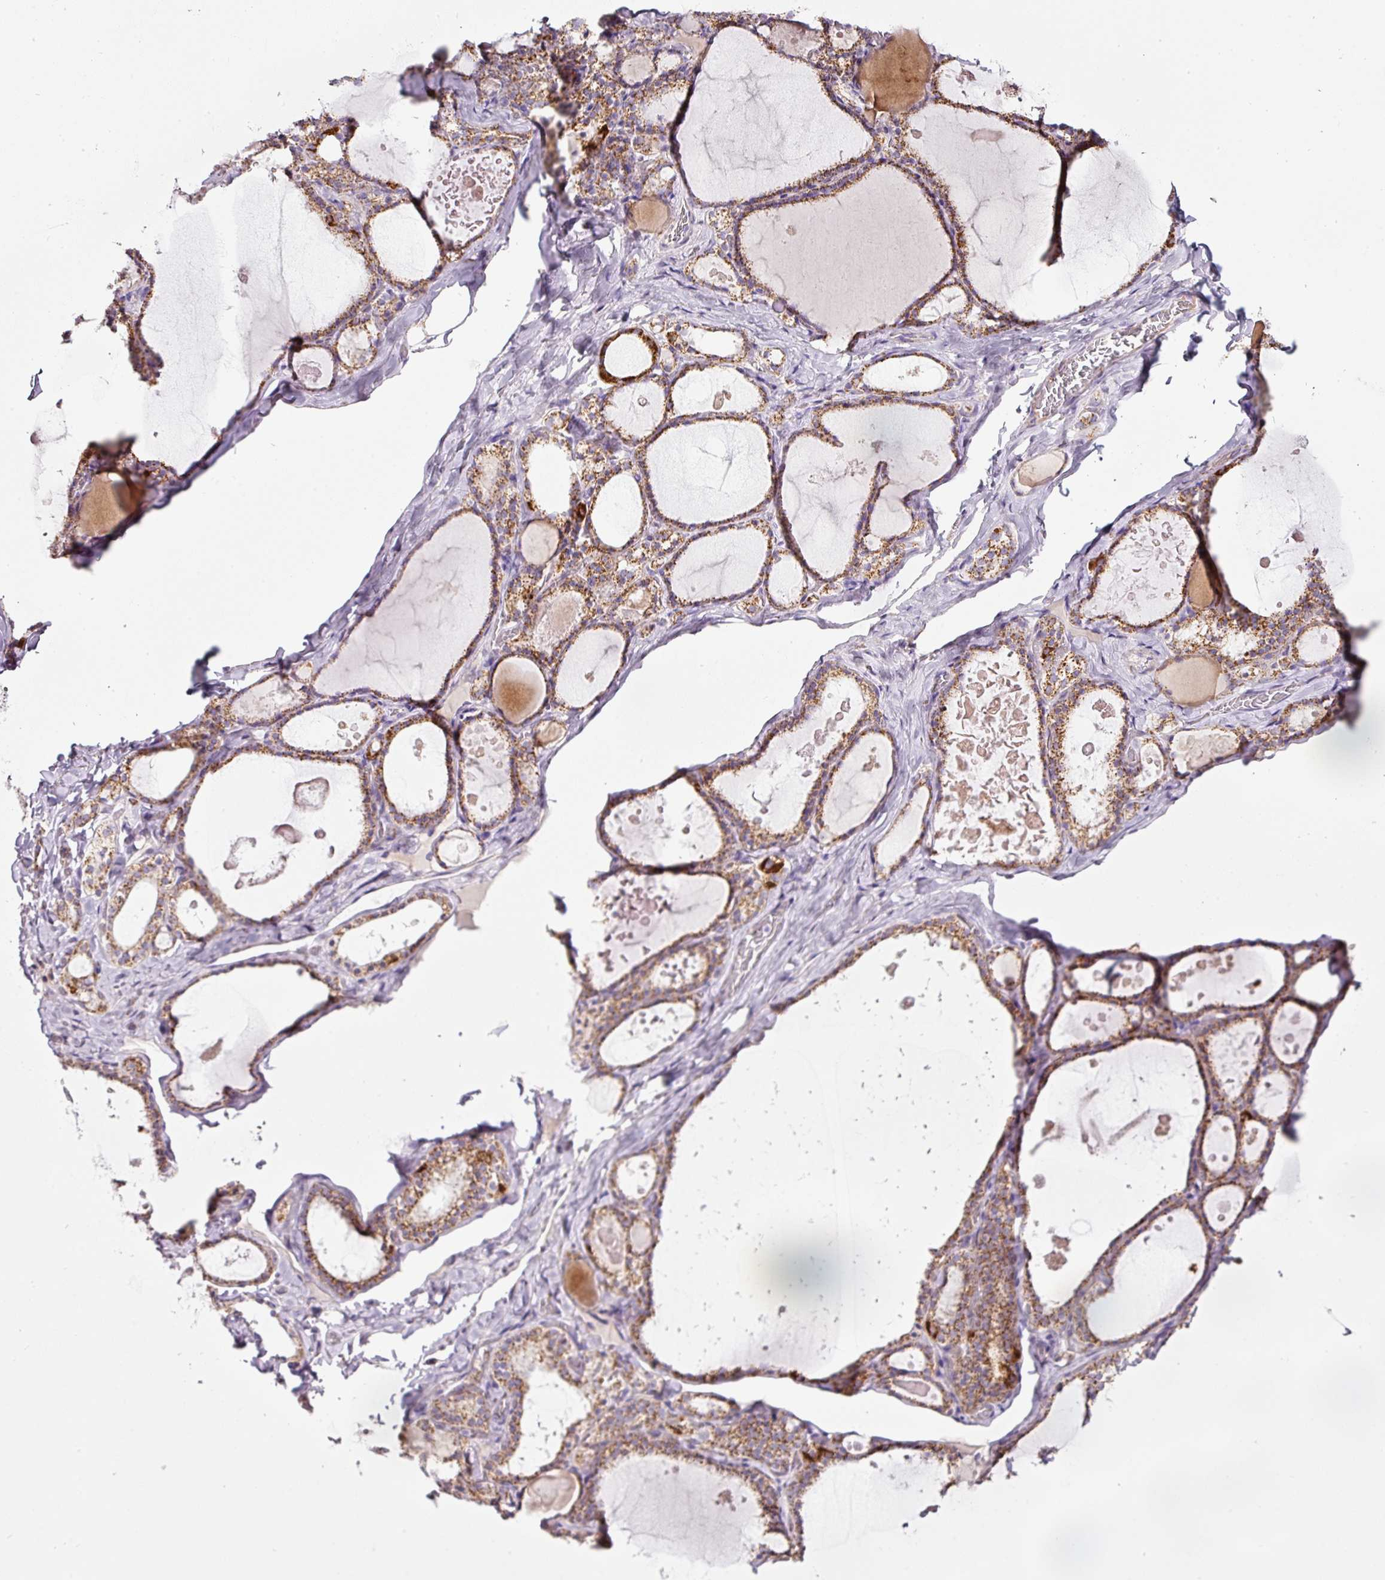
{"staining": {"intensity": "moderate", "quantity": ">75%", "location": "cytoplasmic/membranous"}, "tissue": "thyroid gland", "cell_type": "Glandular cells", "image_type": "normal", "snomed": [{"axis": "morphology", "description": "Normal tissue, NOS"}, {"axis": "topography", "description": "Thyroid gland"}], "caption": "Normal thyroid gland exhibits moderate cytoplasmic/membranous staining in approximately >75% of glandular cells, visualized by immunohistochemistry.", "gene": "SDHA", "patient": {"sex": "male", "age": 56}}